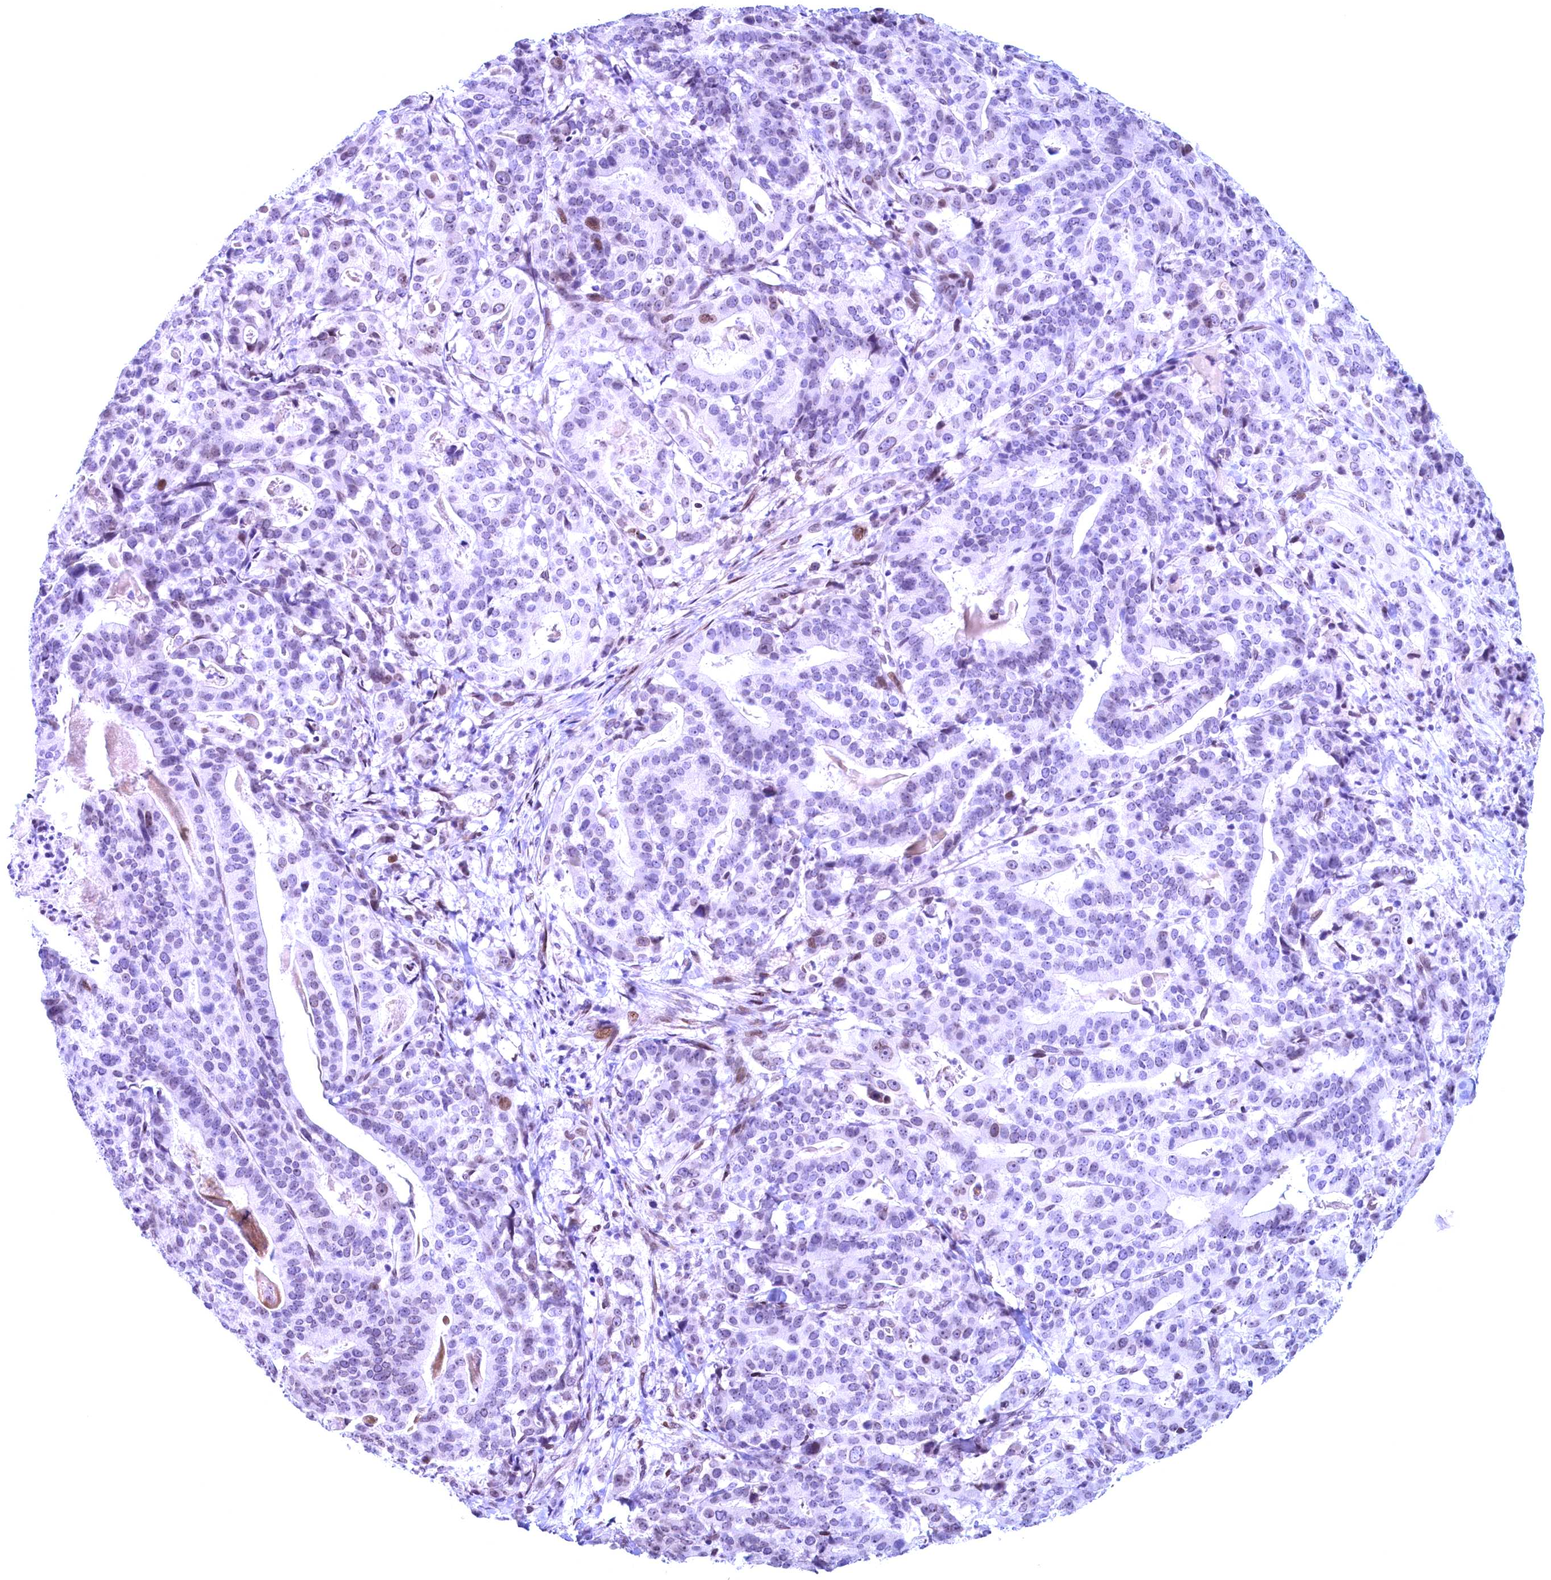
{"staining": {"intensity": "negative", "quantity": "none", "location": "none"}, "tissue": "stomach cancer", "cell_type": "Tumor cells", "image_type": "cancer", "snomed": [{"axis": "morphology", "description": "Adenocarcinoma, NOS"}, {"axis": "topography", "description": "Stomach"}], "caption": "Tumor cells show no significant positivity in adenocarcinoma (stomach).", "gene": "GPSM1", "patient": {"sex": "male", "age": 48}}